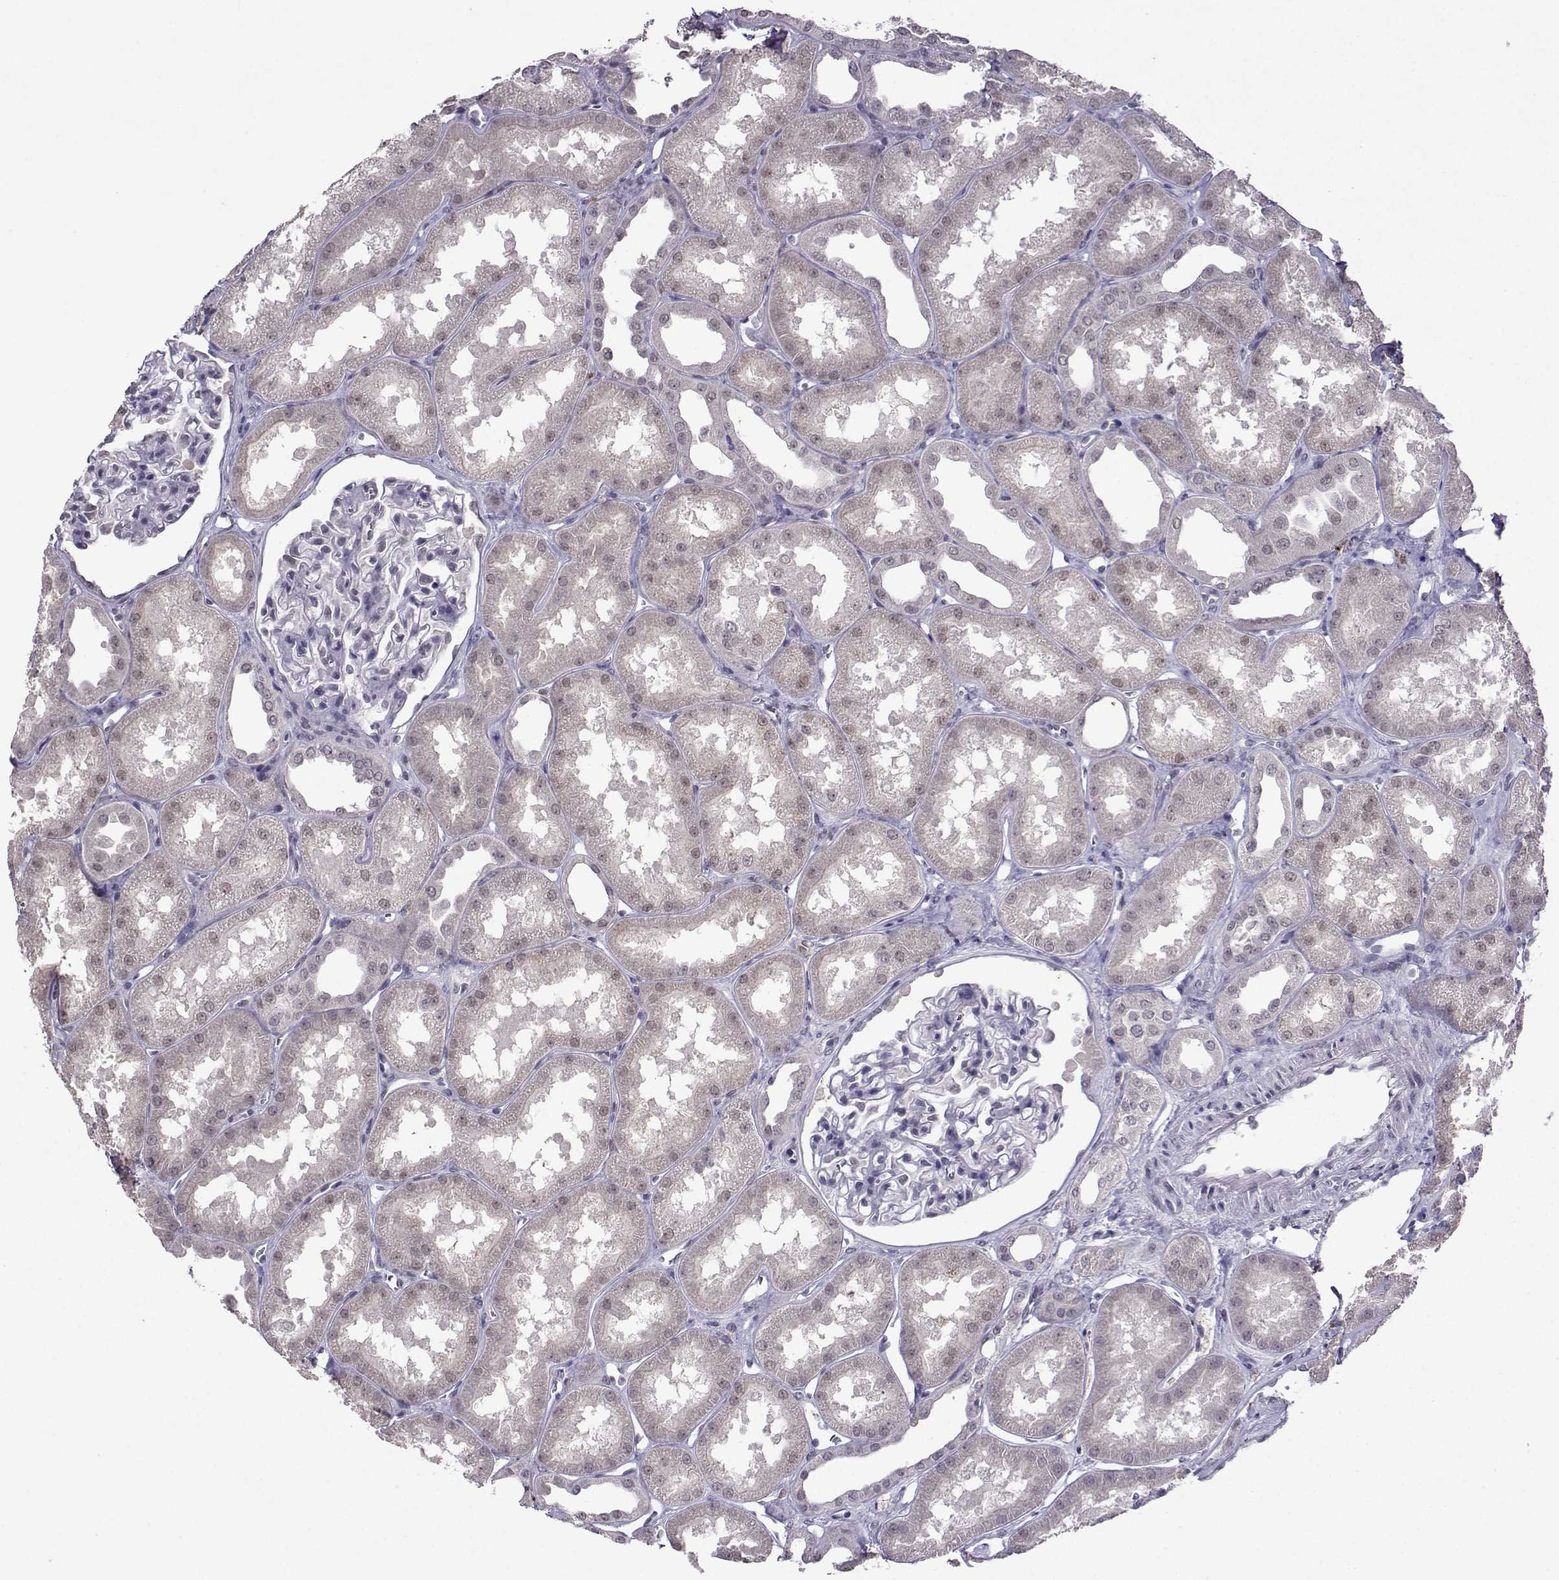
{"staining": {"intensity": "negative", "quantity": "none", "location": "none"}, "tissue": "kidney", "cell_type": "Cells in glomeruli", "image_type": "normal", "snomed": [{"axis": "morphology", "description": "Normal tissue, NOS"}, {"axis": "topography", "description": "Kidney"}], "caption": "Cells in glomeruli are negative for brown protein staining in benign kidney. The staining was performed using DAB to visualize the protein expression in brown, while the nuclei were stained in blue with hematoxylin (Magnification: 20x).", "gene": "CCL28", "patient": {"sex": "male", "age": 61}}